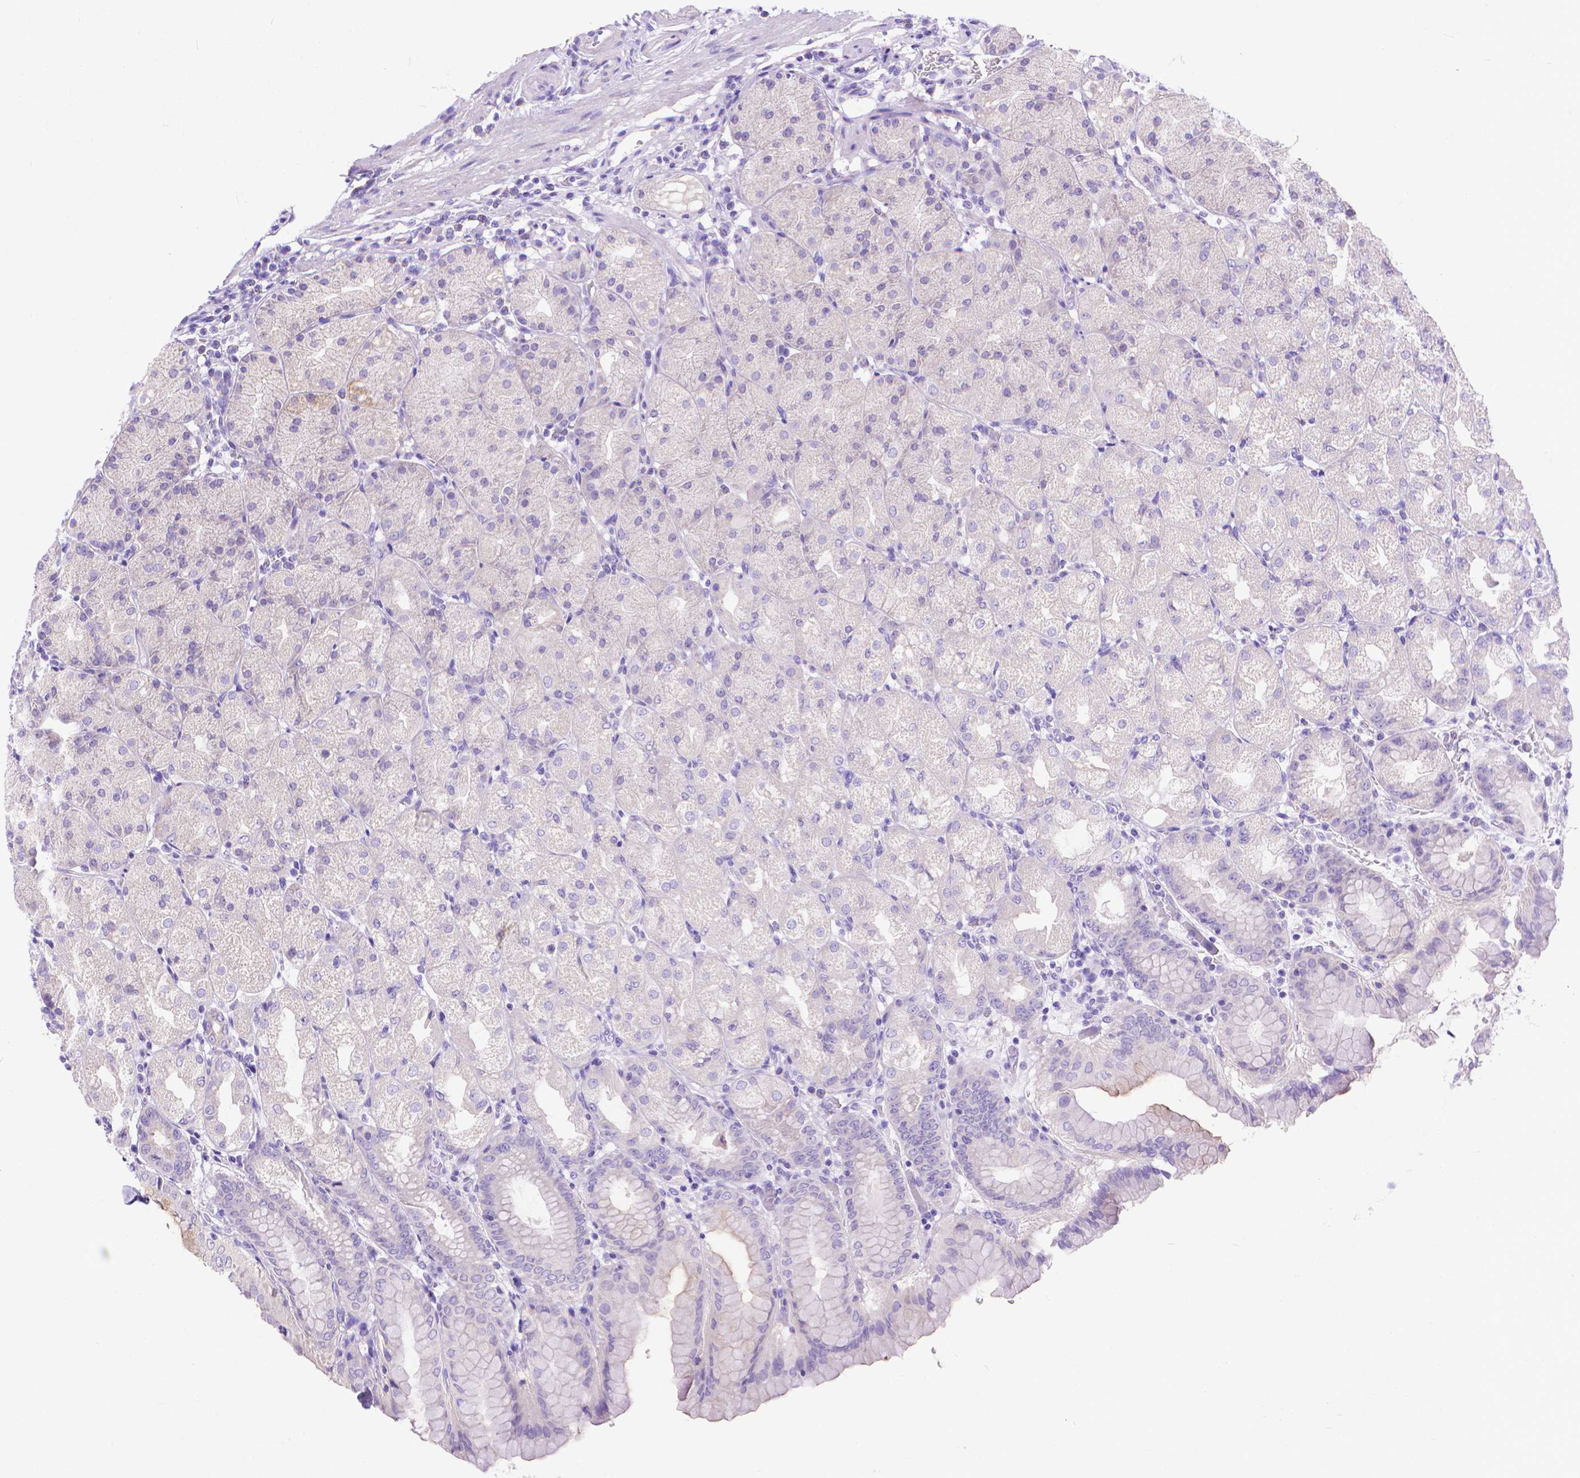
{"staining": {"intensity": "moderate", "quantity": "<25%", "location": "cytoplasmic/membranous"}, "tissue": "stomach", "cell_type": "Glandular cells", "image_type": "normal", "snomed": [{"axis": "morphology", "description": "Normal tissue, NOS"}, {"axis": "topography", "description": "Stomach, upper"}, {"axis": "topography", "description": "Stomach"}, {"axis": "topography", "description": "Stomach, lower"}], "caption": "Immunohistochemical staining of benign human stomach displays <25% levels of moderate cytoplasmic/membranous protein staining in about <25% of glandular cells.", "gene": "DHRS2", "patient": {"sex": "male", "age": 62}}